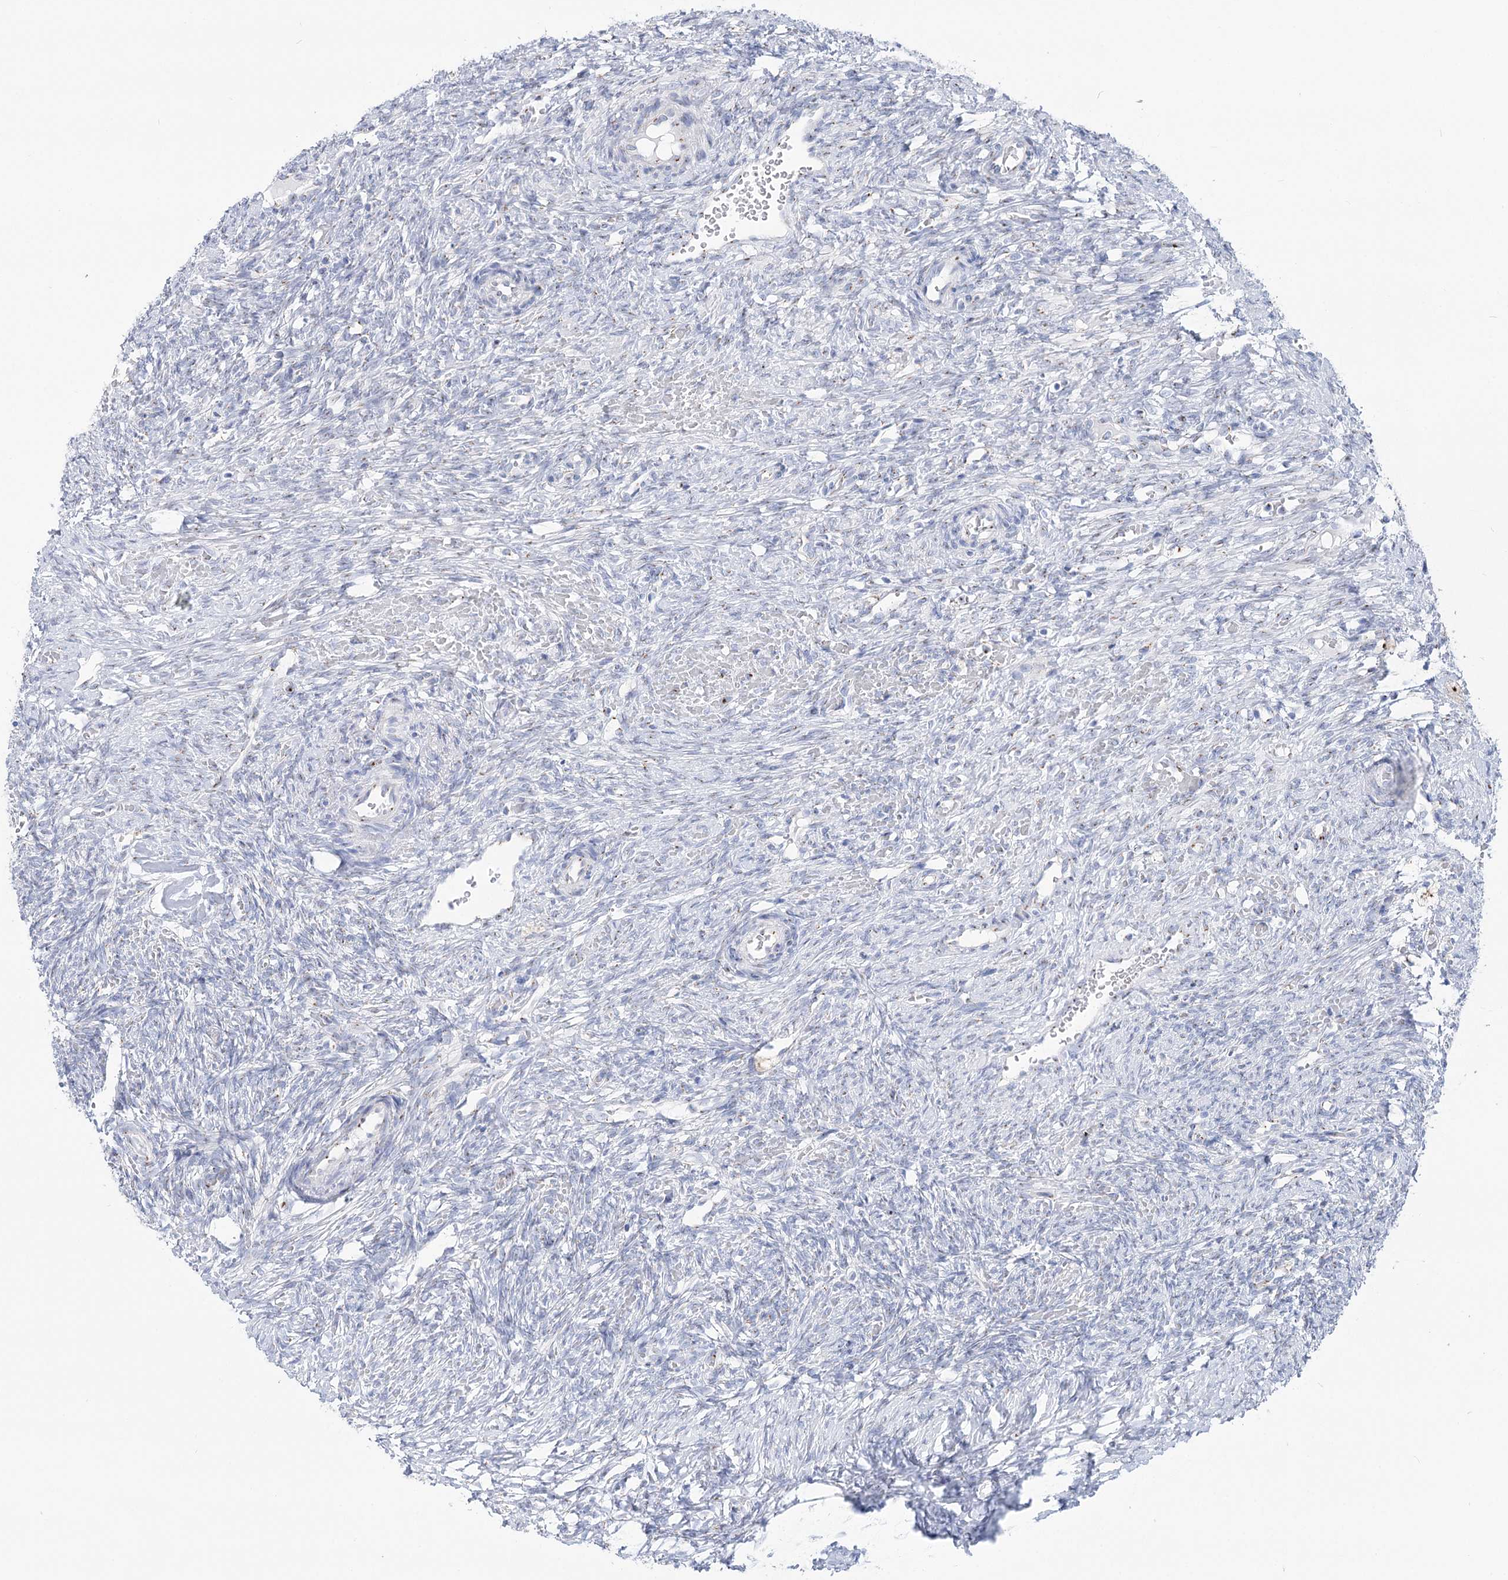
{"staining": {"intensity": "moderate", "quantity": "25%-75%", "location": "cytoplasmic/membranous"}, "tissue": "ovary", "cell_type": "Follicle cells", "image_type": "normal", "snomed": [{"axis": "morphology", "description": "Normal tissue, NOS"}, {"axis": "topography", "description": "Ovary"}], "caption": "IHC of normal ovary exhibits medium levels of moderate cytoplasmic/membranous positivity in about 25%-75% of follicle cells. The staining was performed using DAB (3,3'-diaminobenzidine), with brown indicating positive protein expression. Nuclei are stained blue with hematoxylin.", "gene": "TMEM165", "patient": {"sex": "female", "age": 41}}